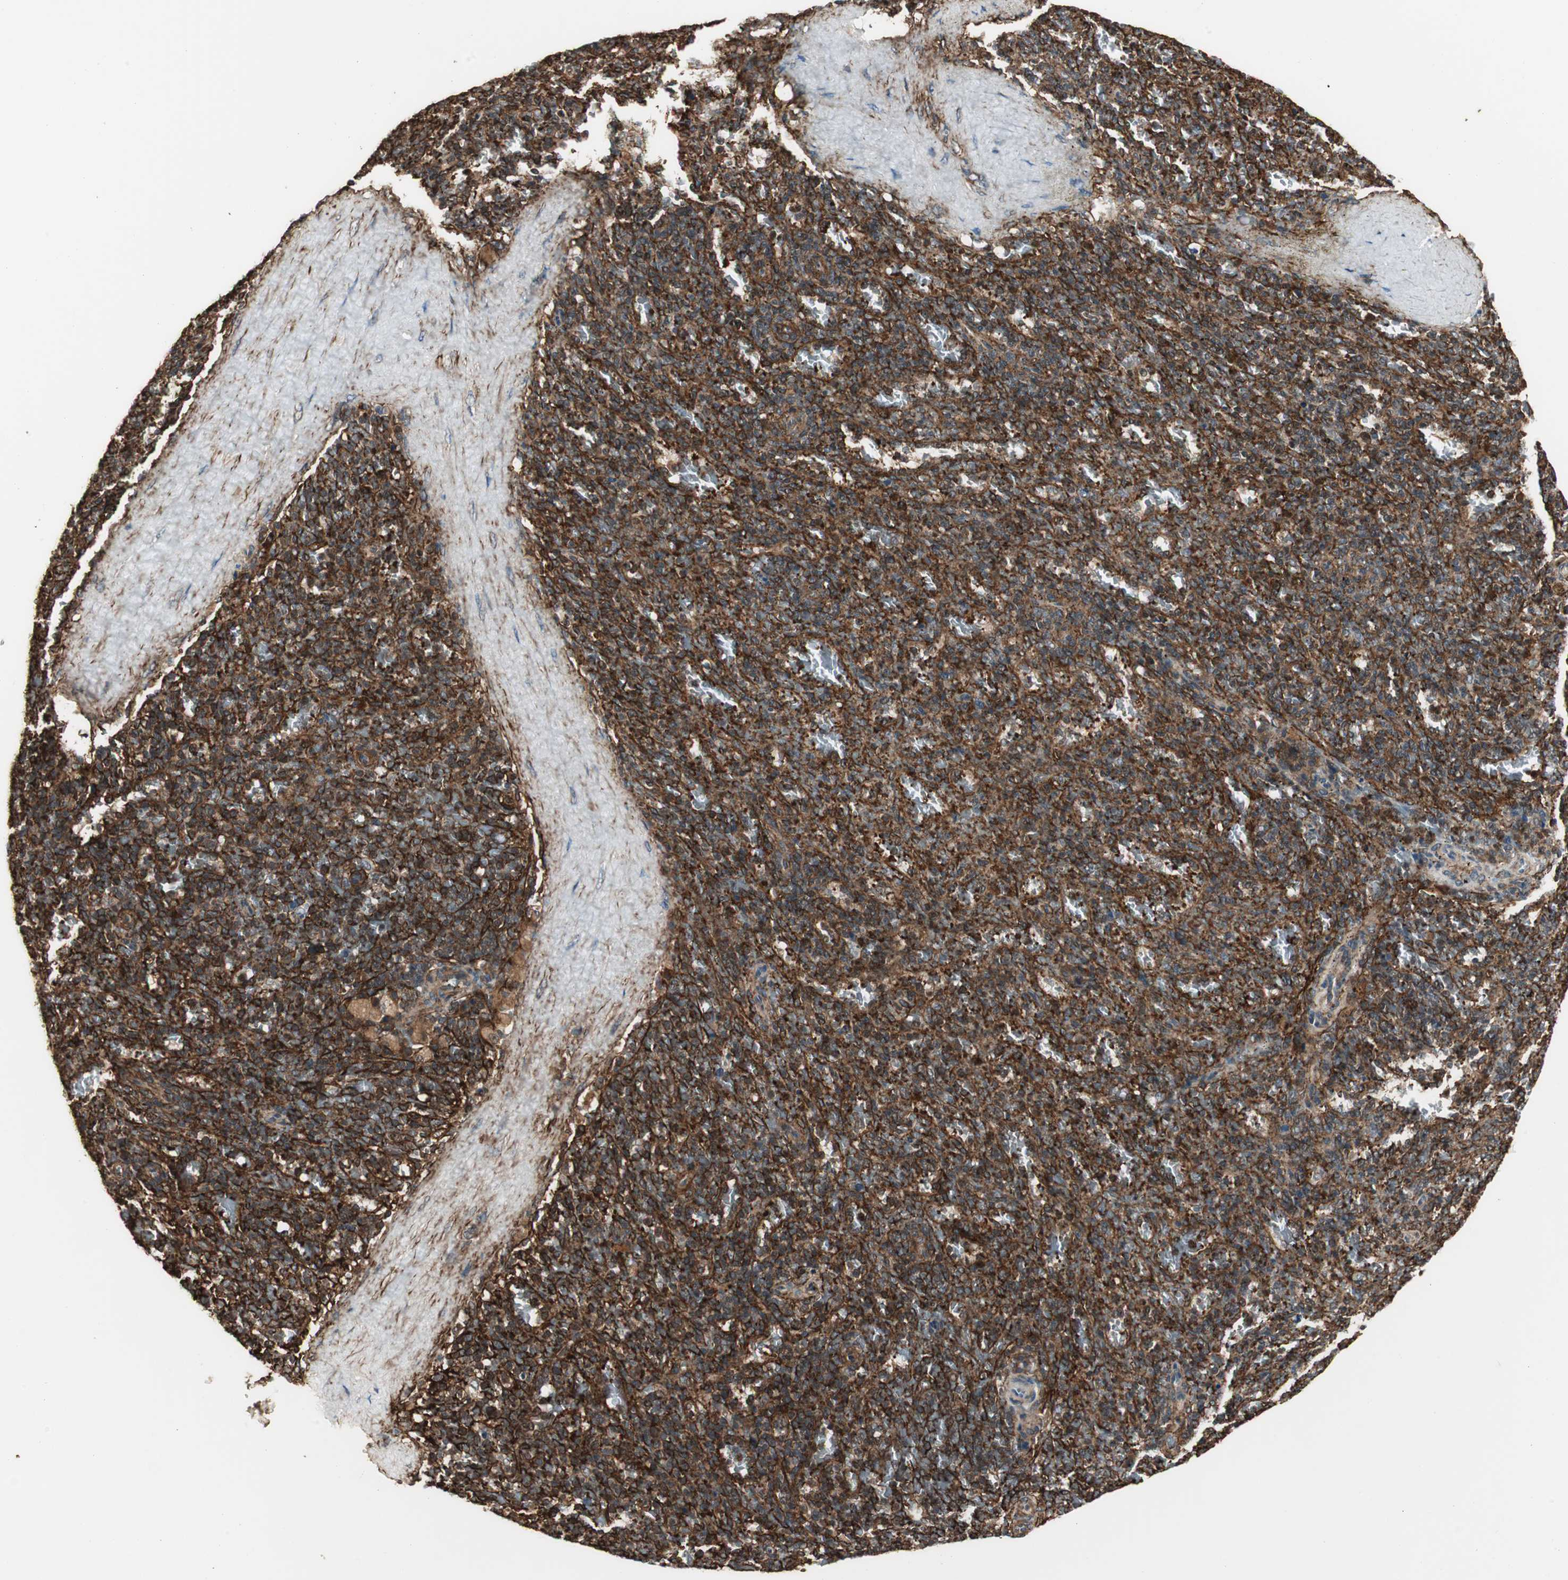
{"staining": {"intensity": "moderate", "quantity": ">75%", "location": "cytoplasmic/membranous"}, "tissue": "spleen", "cell_type": "Cells in red pulp", "image_type": "normal", "snomed": [{"axis": "morphology", "description": "Normal tissue, NOS"}, {"axis": "topography", "description": "Spleen"}], "caption": "Spleen stained with DAB IHC shows medium levels of moderate cytoplasmic/membranous expression in approximately >75% of cells in red pulp.", "gene": "PTPN11", "patient": {"sex": "female", "age": 43}}